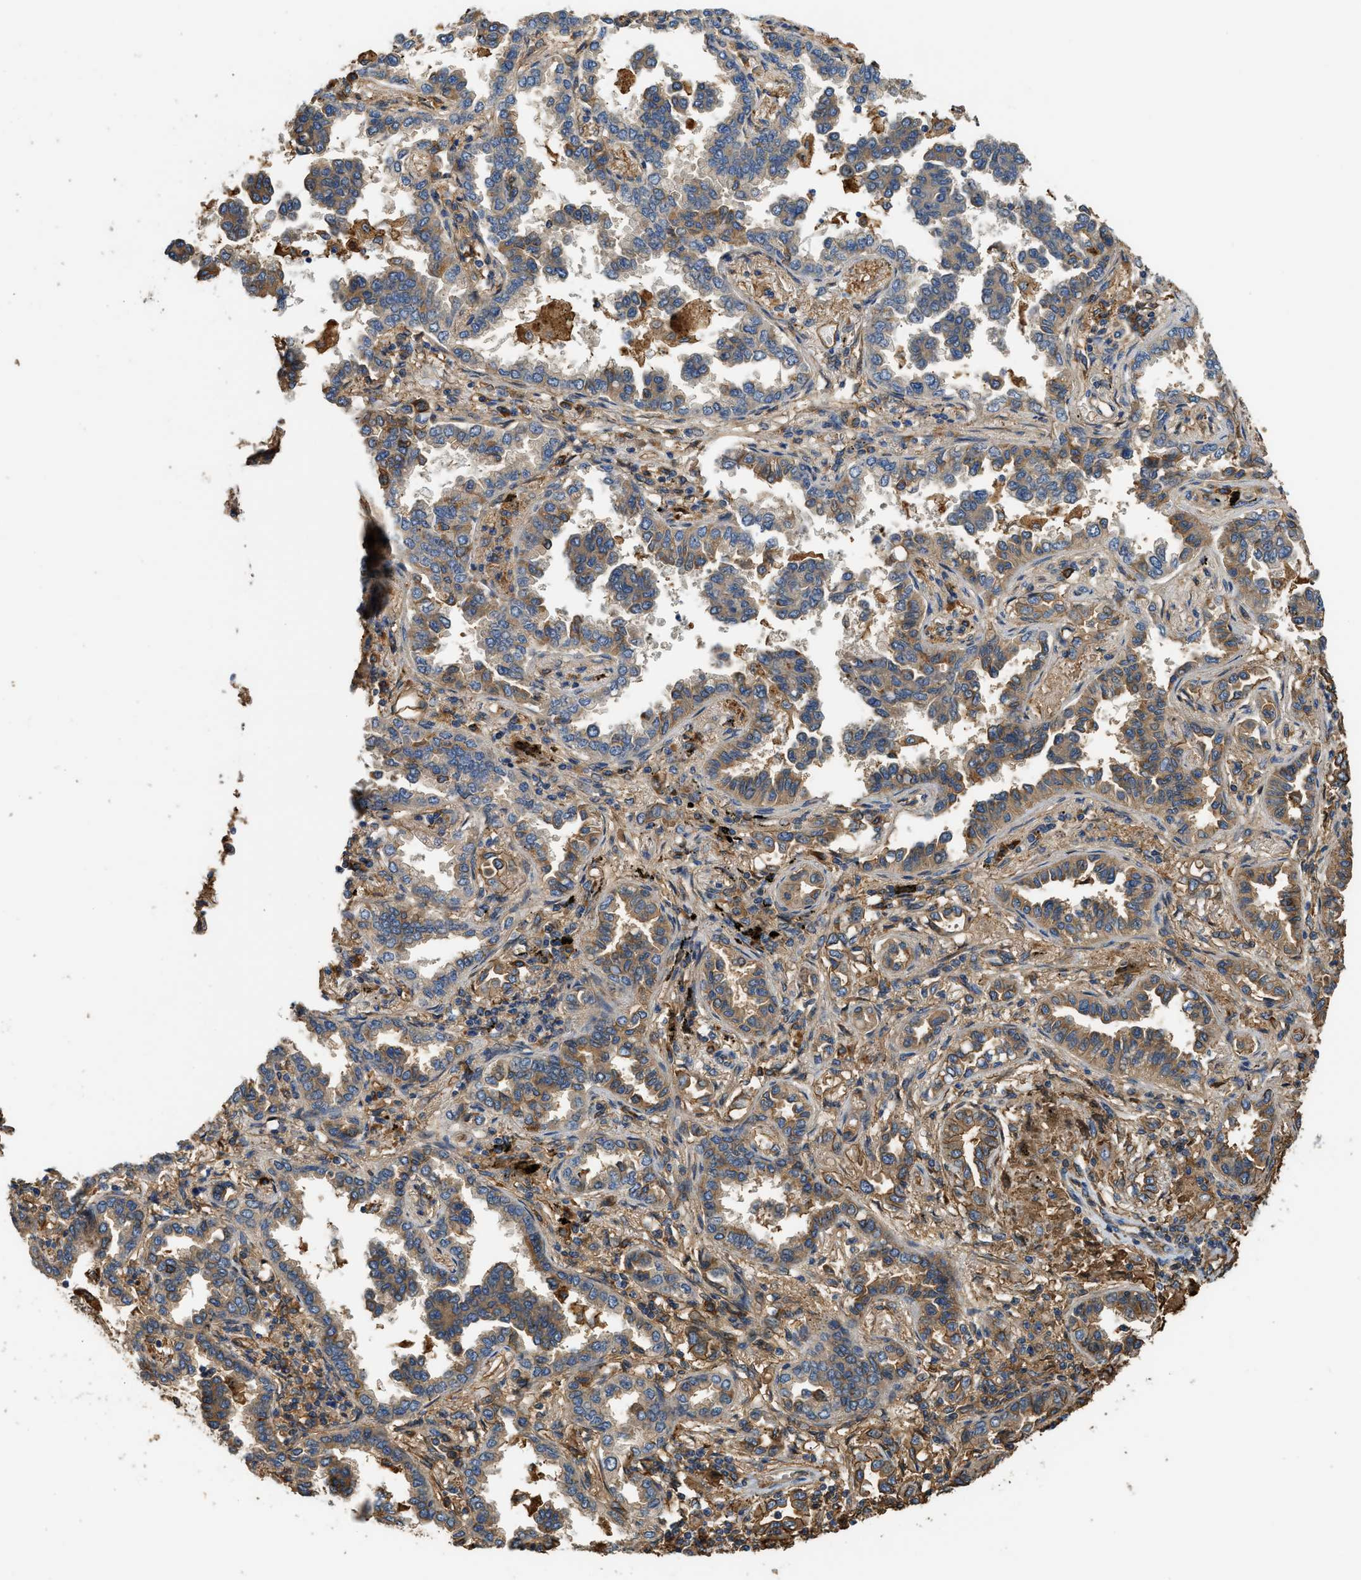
{"staining": {"intensity": "moderate", "quantity": ">75%", "location": "cytoplasmic/membranous"}, "tissue": "lung cancer", "cell_type": "Tumor cells", "image_type": "cancer", "snomed": [{"axis": "morphology", "description": "Normal tissue, NOS"}, {"axis": "morphology", "description": "Adenocarcinoma, NOS"}, {"axis": "topography", "description": "Lung"}], "caption": "A micrograph of adenocarcinoma (lung) stained for a protein shows moderate cytoplasmic/membranous brown staining in tumor cells.", "gene": "DDHD2", "patient": {"sex": "male", "age": 59}}